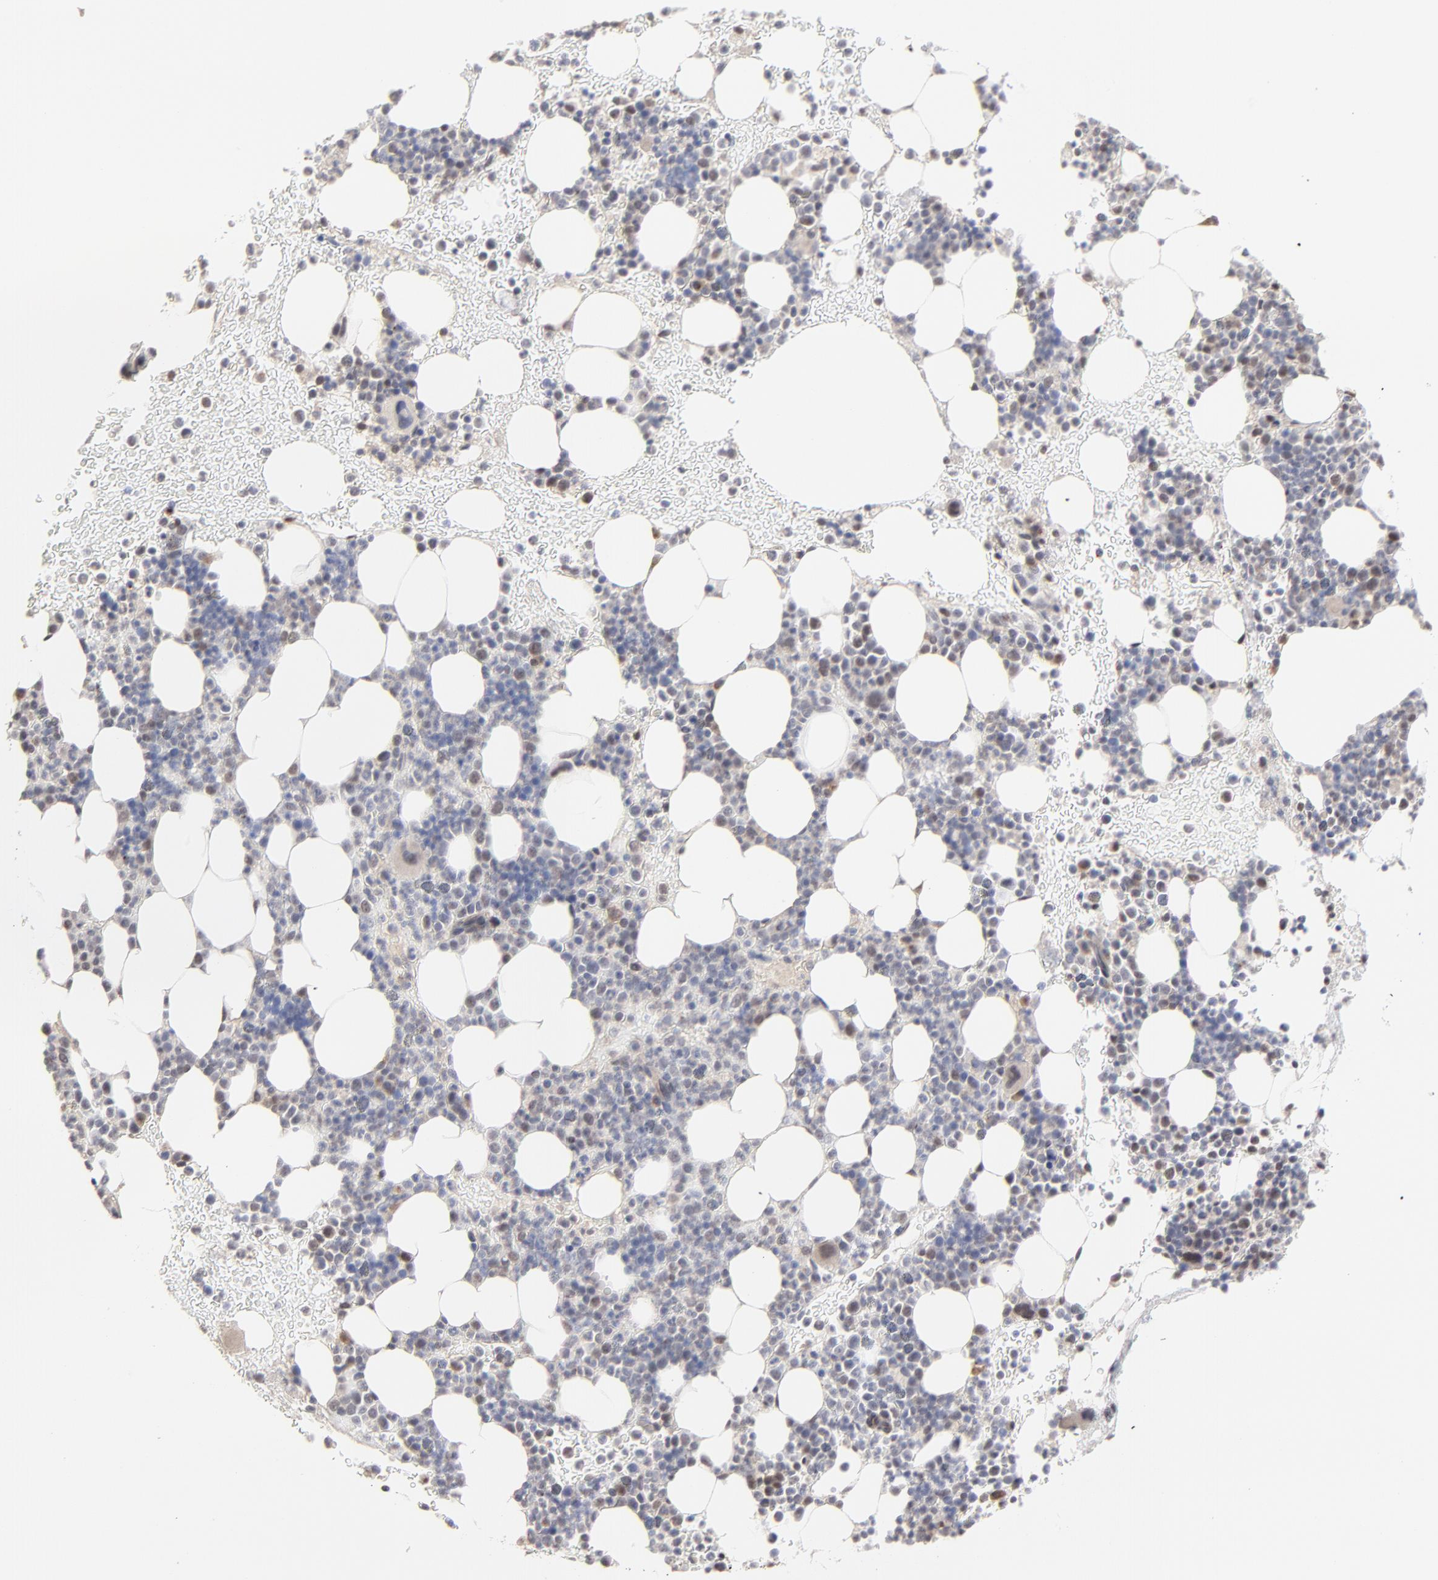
{"staining": {"intensity": "weak", "quantity": "<25%", "location": "nuclear"}, "tissue": "bone marrow", "cell_type": "Hematopoietic cells", "image_type": "normal", "snomed": [{"axis": "morphology", "description": "Normal tissue, NOS"}, {"axis": "topography", "description": "Bone marrow"}], "caption": "Immunohistochemical staining of benign bone marrow exhibits no significant positivity in hematopoietic cells. Brightfield microscopy of immunohistochemistry stained with DAB (brown) and hematoxylin (blue), captured at high magnification.", "gene": "FAM199X", "patient": {"sex": "male", "age": 17}}